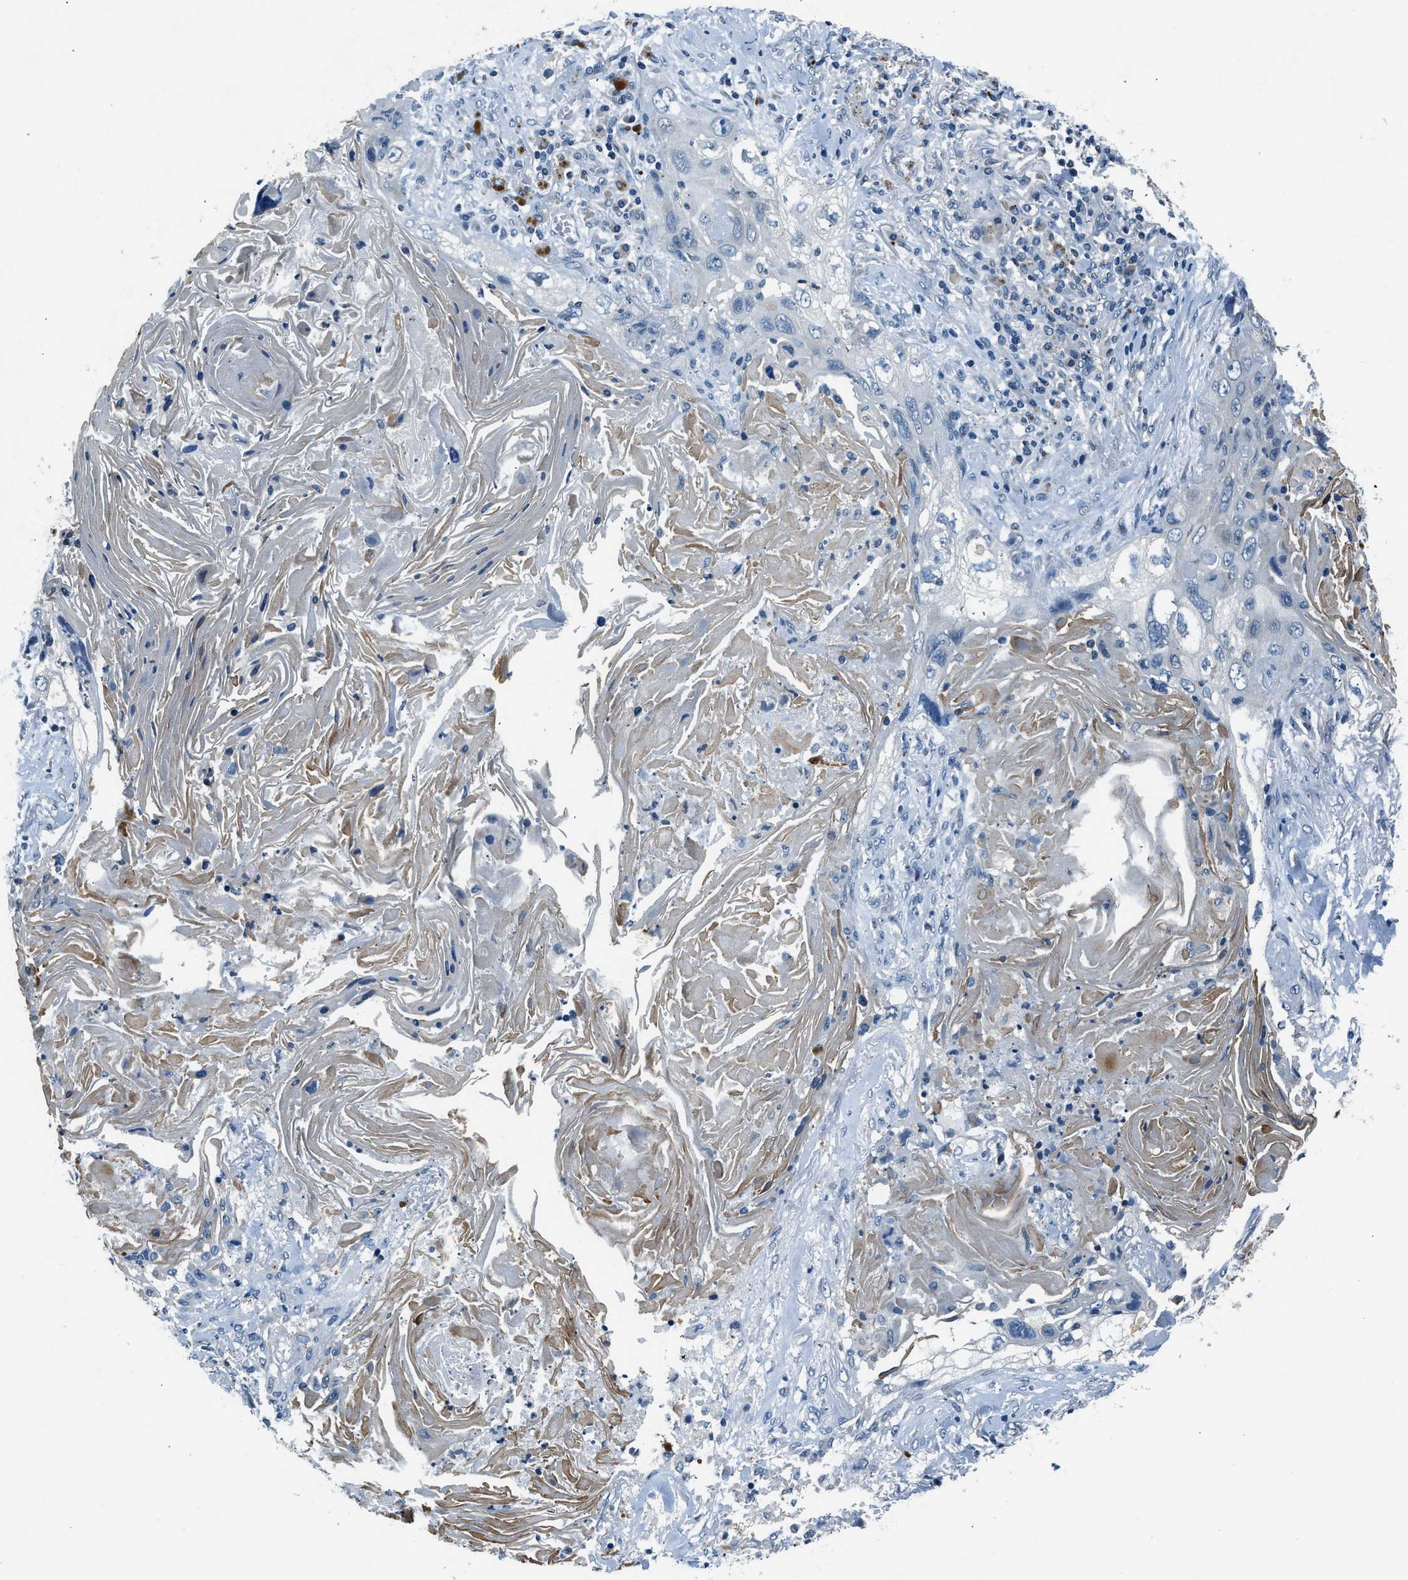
{"staining": {"intensity": "negative", "quantity": "none", "location": "none"}, "tissue": "lung cancer", "cell_type": "Tumor cells", "image_type": "cancer", "snomed": [{"axis": "morphology", "description": "Squamous cell carcinoma, NOS"}, {"axis": "topography", "description": "Lung"}], "caption": "The micrograph reveals no significant expression in tumor cells of squamous cell carcinoma (lung). (Immunohistochemistry, brightfield microscopy, high magnification).", "gene": "NME8", "patient": {"sex": "female", "age": 67}}